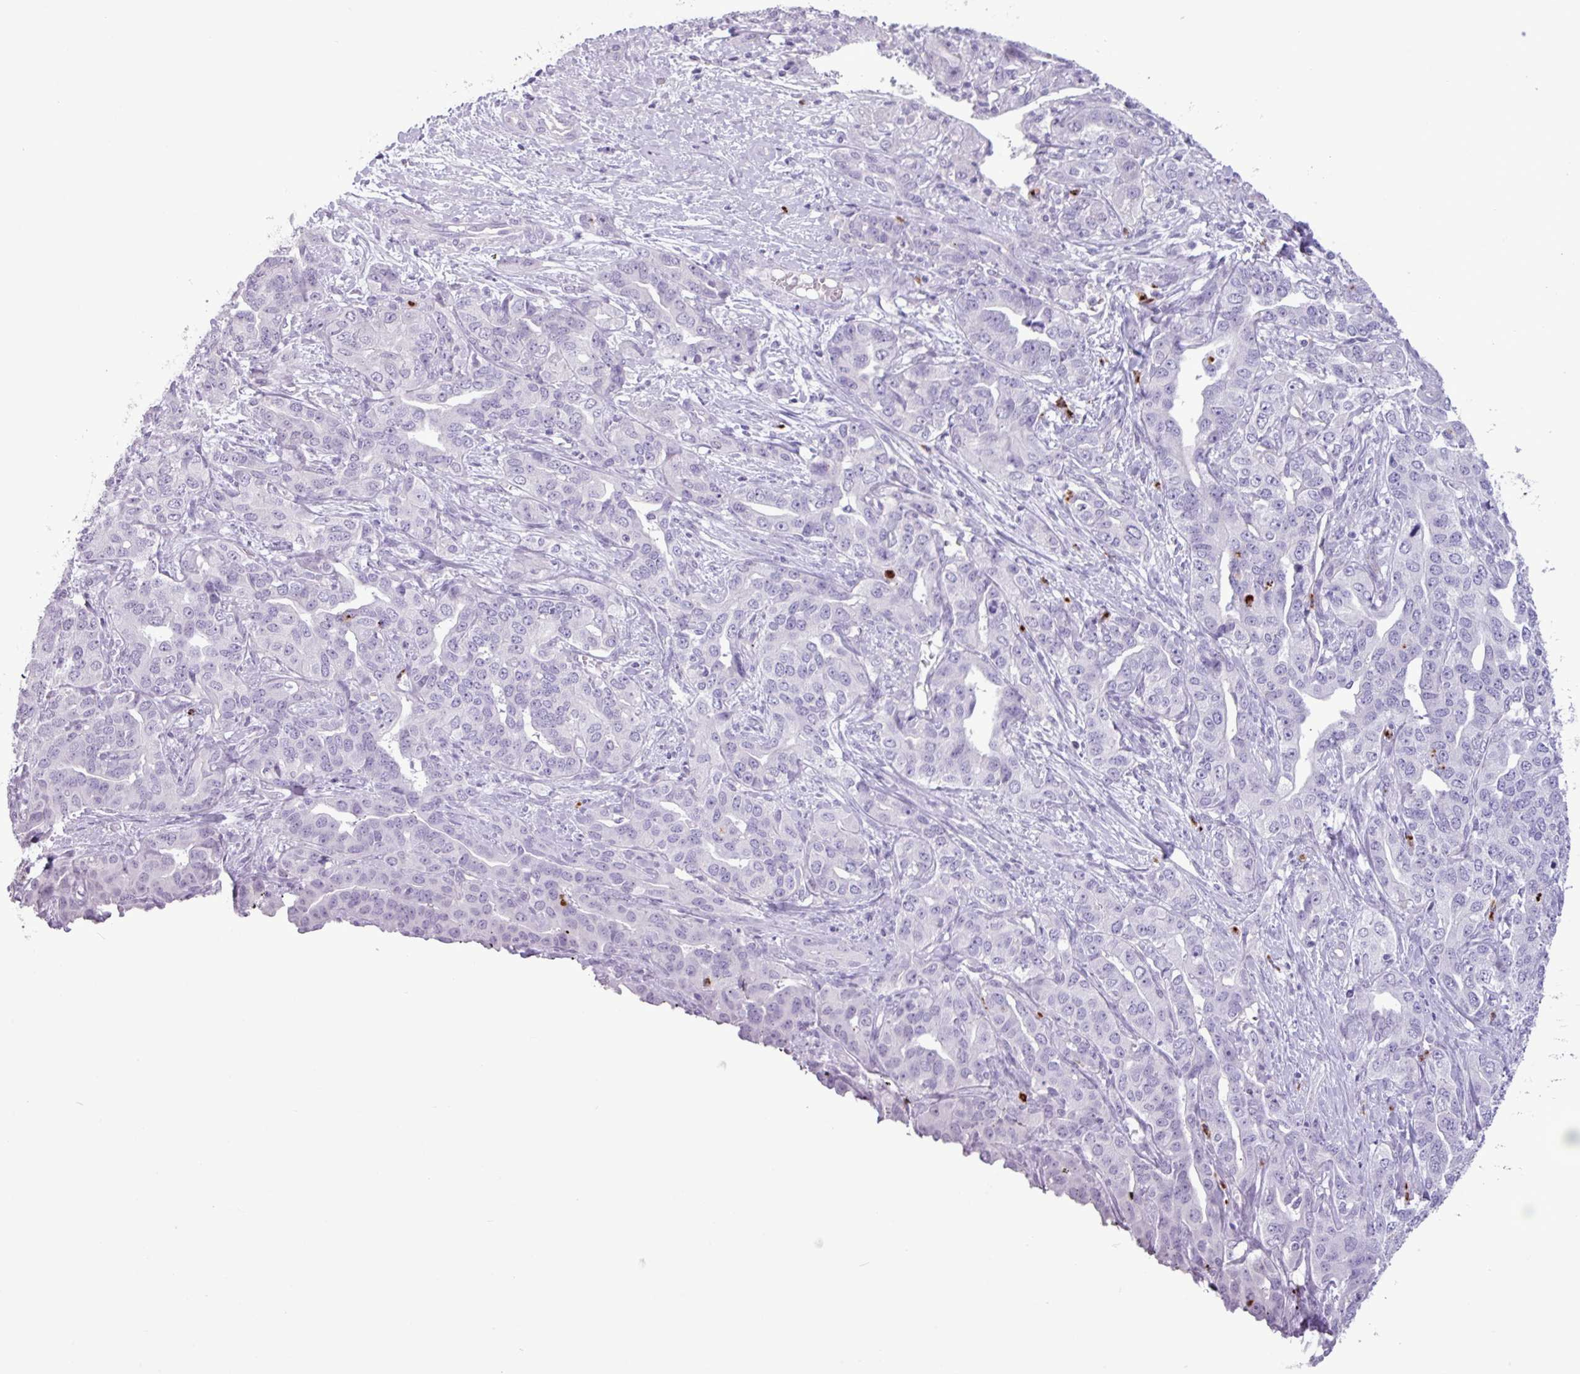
{"staining": {"intensity": "negative", "quantity": "none", "location": "none"}, "tissue": "liver cancer", "cell_type": "Tumor cells", "image_type": "cancer", "snomed": [{"axis": "morphology", "description": "Cholangiocarcinoma"}, {"axis": "topography", "description": "Liver"}], "caption": "DAB immunohistochemical staining of human liver cancer (cholangiocarcinoma) displays no significant staining in tumor cells.", "gene": "TMEM178A", "patient": {"sex": "male", "age": 59}}